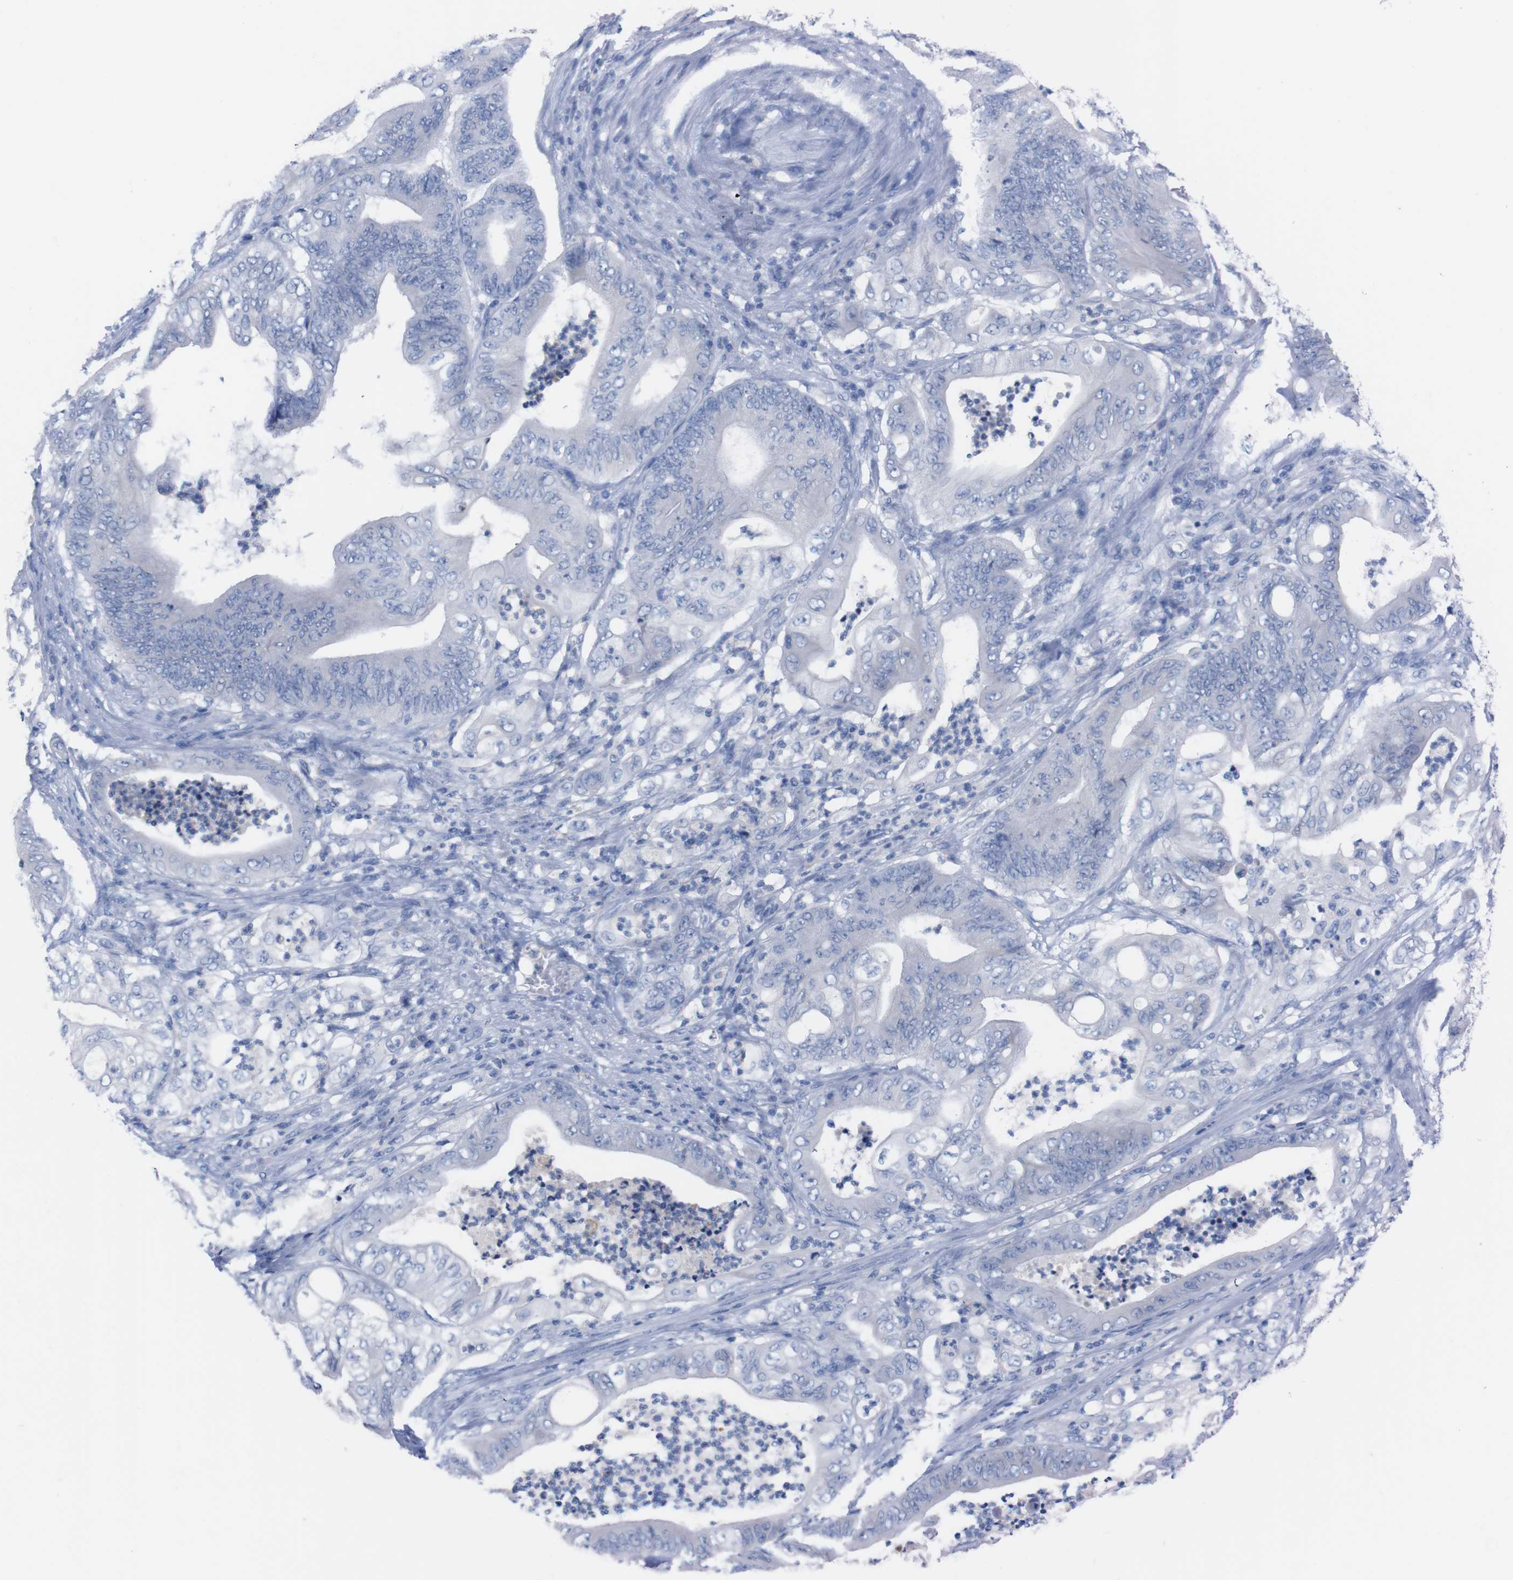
{"staining": {"intensity": "negative", "quantity": "none", "location": "none"}, "tissue": "stomach cancer", "cell_type": "Tumor cells", "image_type": "cancer", "snomed": [{"axis": "morphology", "description": "Adenocarcinoma, NOS"}, {"axis": "topography", "description": "Stomach"}], "caption": "Immunohistochemistry (IHC) micrograph of human stomach adenocarcinoma stained for a protein (brown), which reveals no expression in tumor cells.", "gene": "TMEM243", "patient": {"sex": "female", "age": 73}}